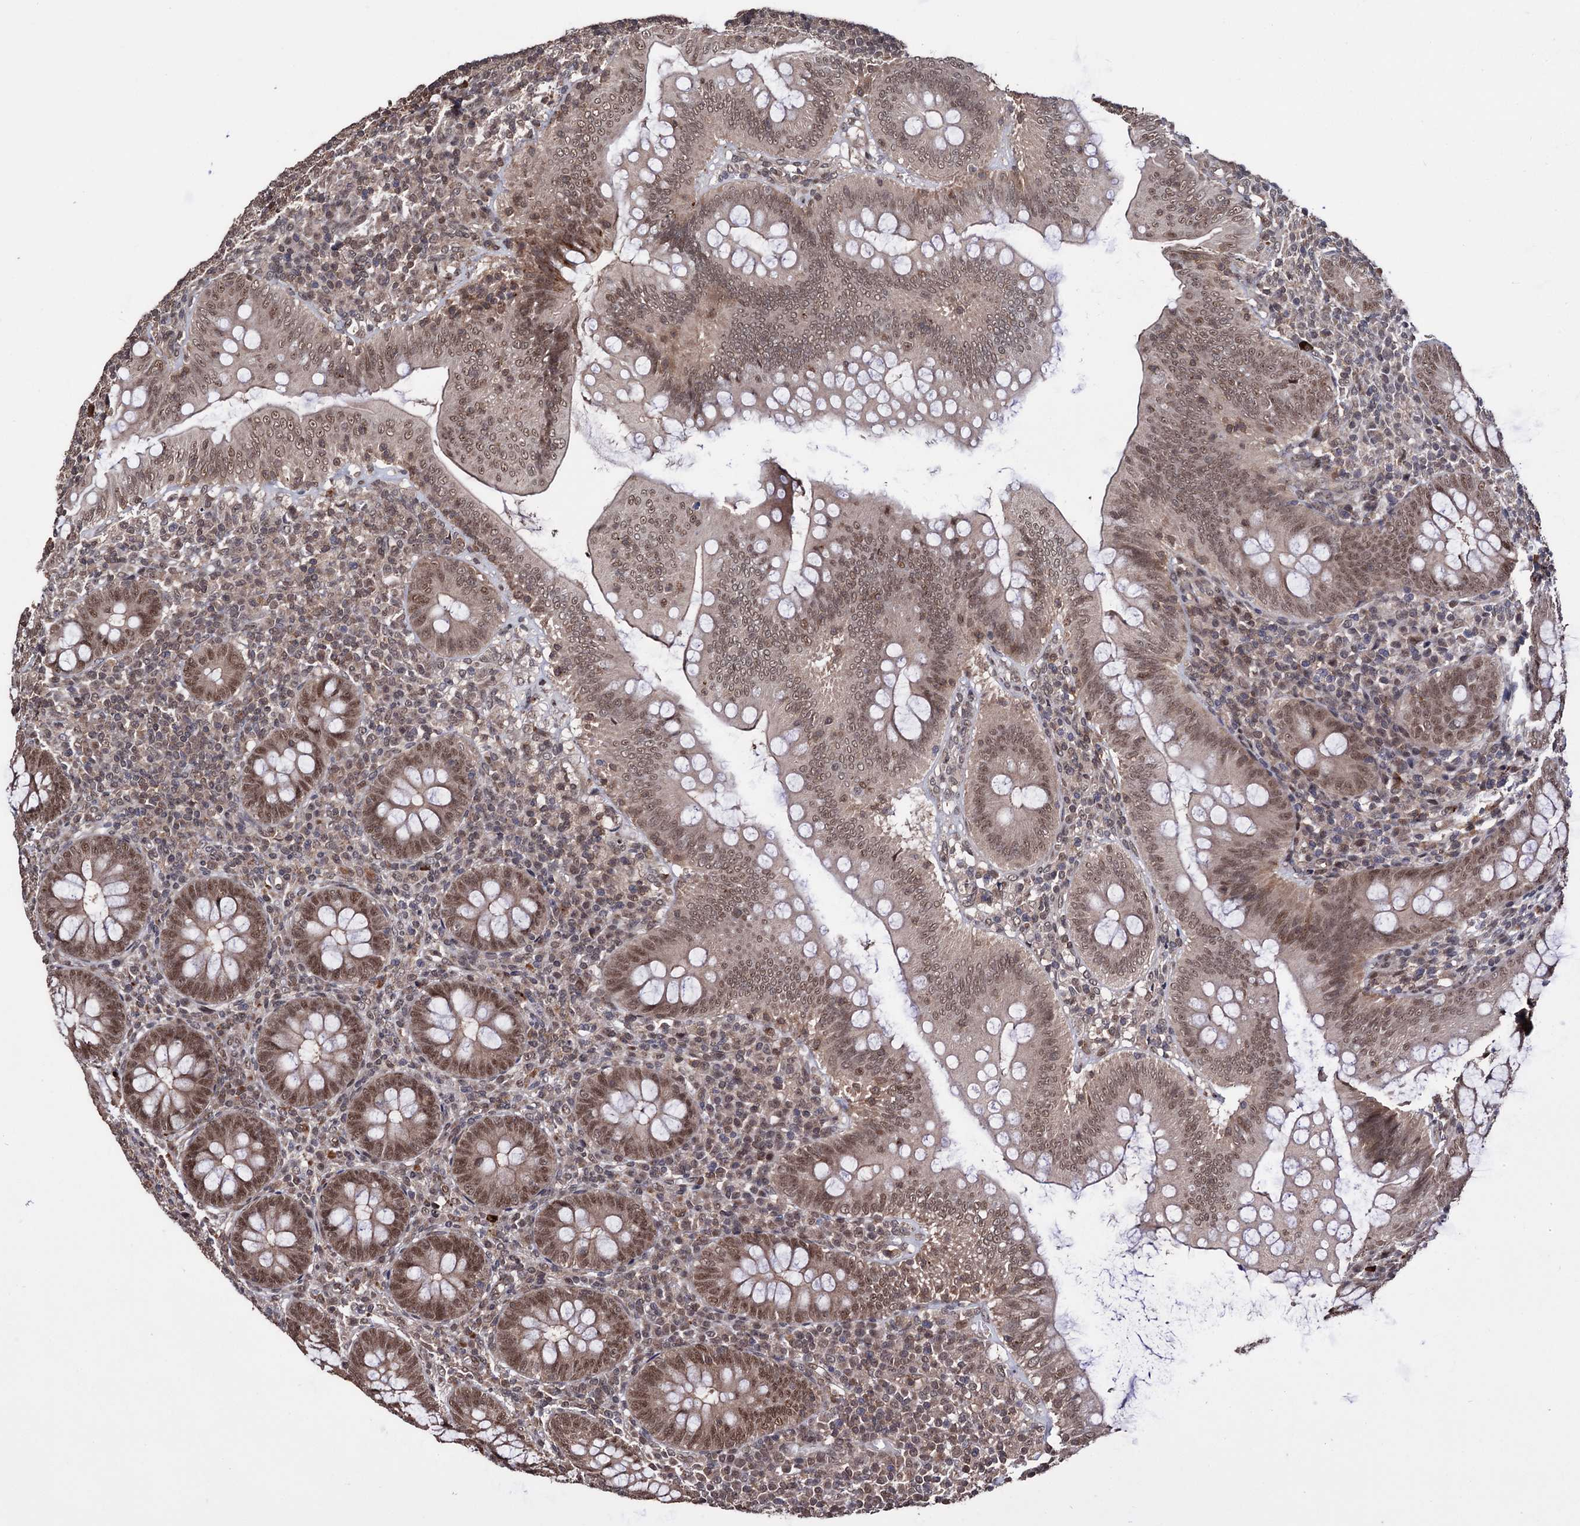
{"staining": {"intensity": "moderate", "quantity": ">75%", "location": "cytoplasmic/membranous,nuclear"}, "tissue": "appendix", "cell_type": "Glandular cells", "image_type": "normal", "snomed": [{"axis": "morphology", "description": "Normal tissue, NOS"}, {"axis": "topography", "description": "Appendix"}], "caption": "A brown stain labels moderate cytoplasmic/membranous,nuclear expression of a protein in glandular cells of benign appendix. (Stains: DAB (3,3'-diaminobenzidine) in brown, nuclei in blue, Microscopy: brightfield microscopy at high magnification).", "gene": "KLF5", "patient": {"sex": "male", "age": 14}}